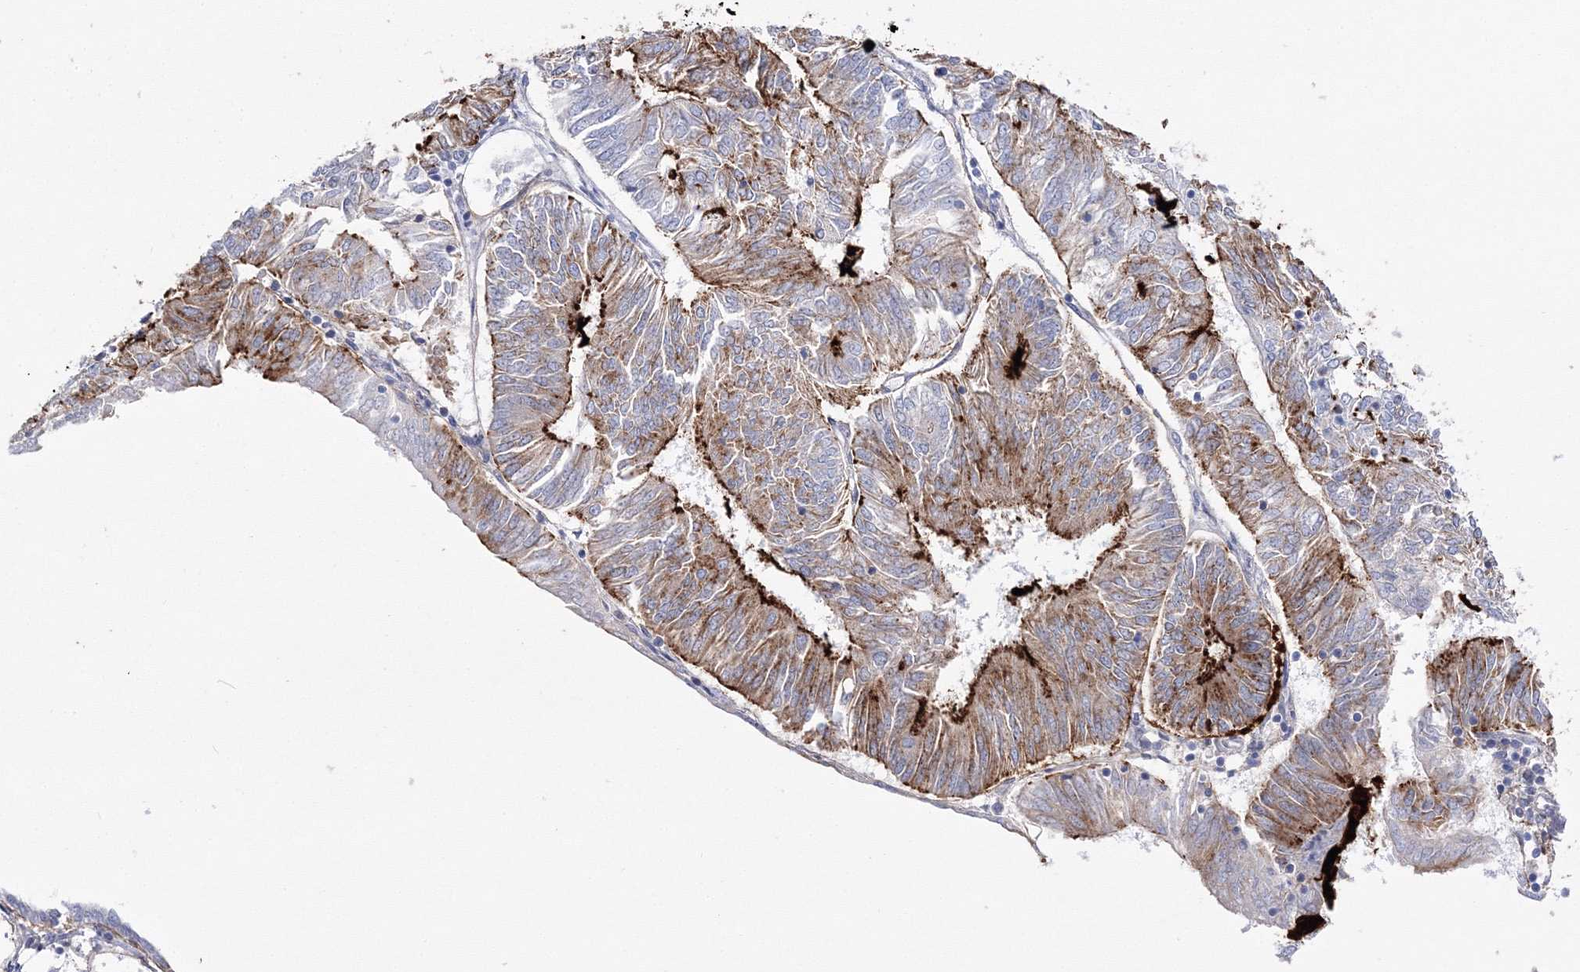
{"staining": {"intensity": "moderate", "quantity": ">75%", "location": "cytoplasmic/membranous"}, "tissue": "endometrial cancer", "cell_type": "Tumor cells", "image_type": "cancer", "snomed": [{"axis": "morphology", "description": "Adenocarcinoma, NOS"}, {"axis": "topography", "description": "Endometrium"}], "caption": "Protein positivity by immunohistochemistry (IHC) shows moderate cytoplasmic/membranous staining in about >75% of tumor cells in endometrial adenocarcinoma.", "gene": "ARHGAP32", "patient": {"sex": "female", "age": 58}}